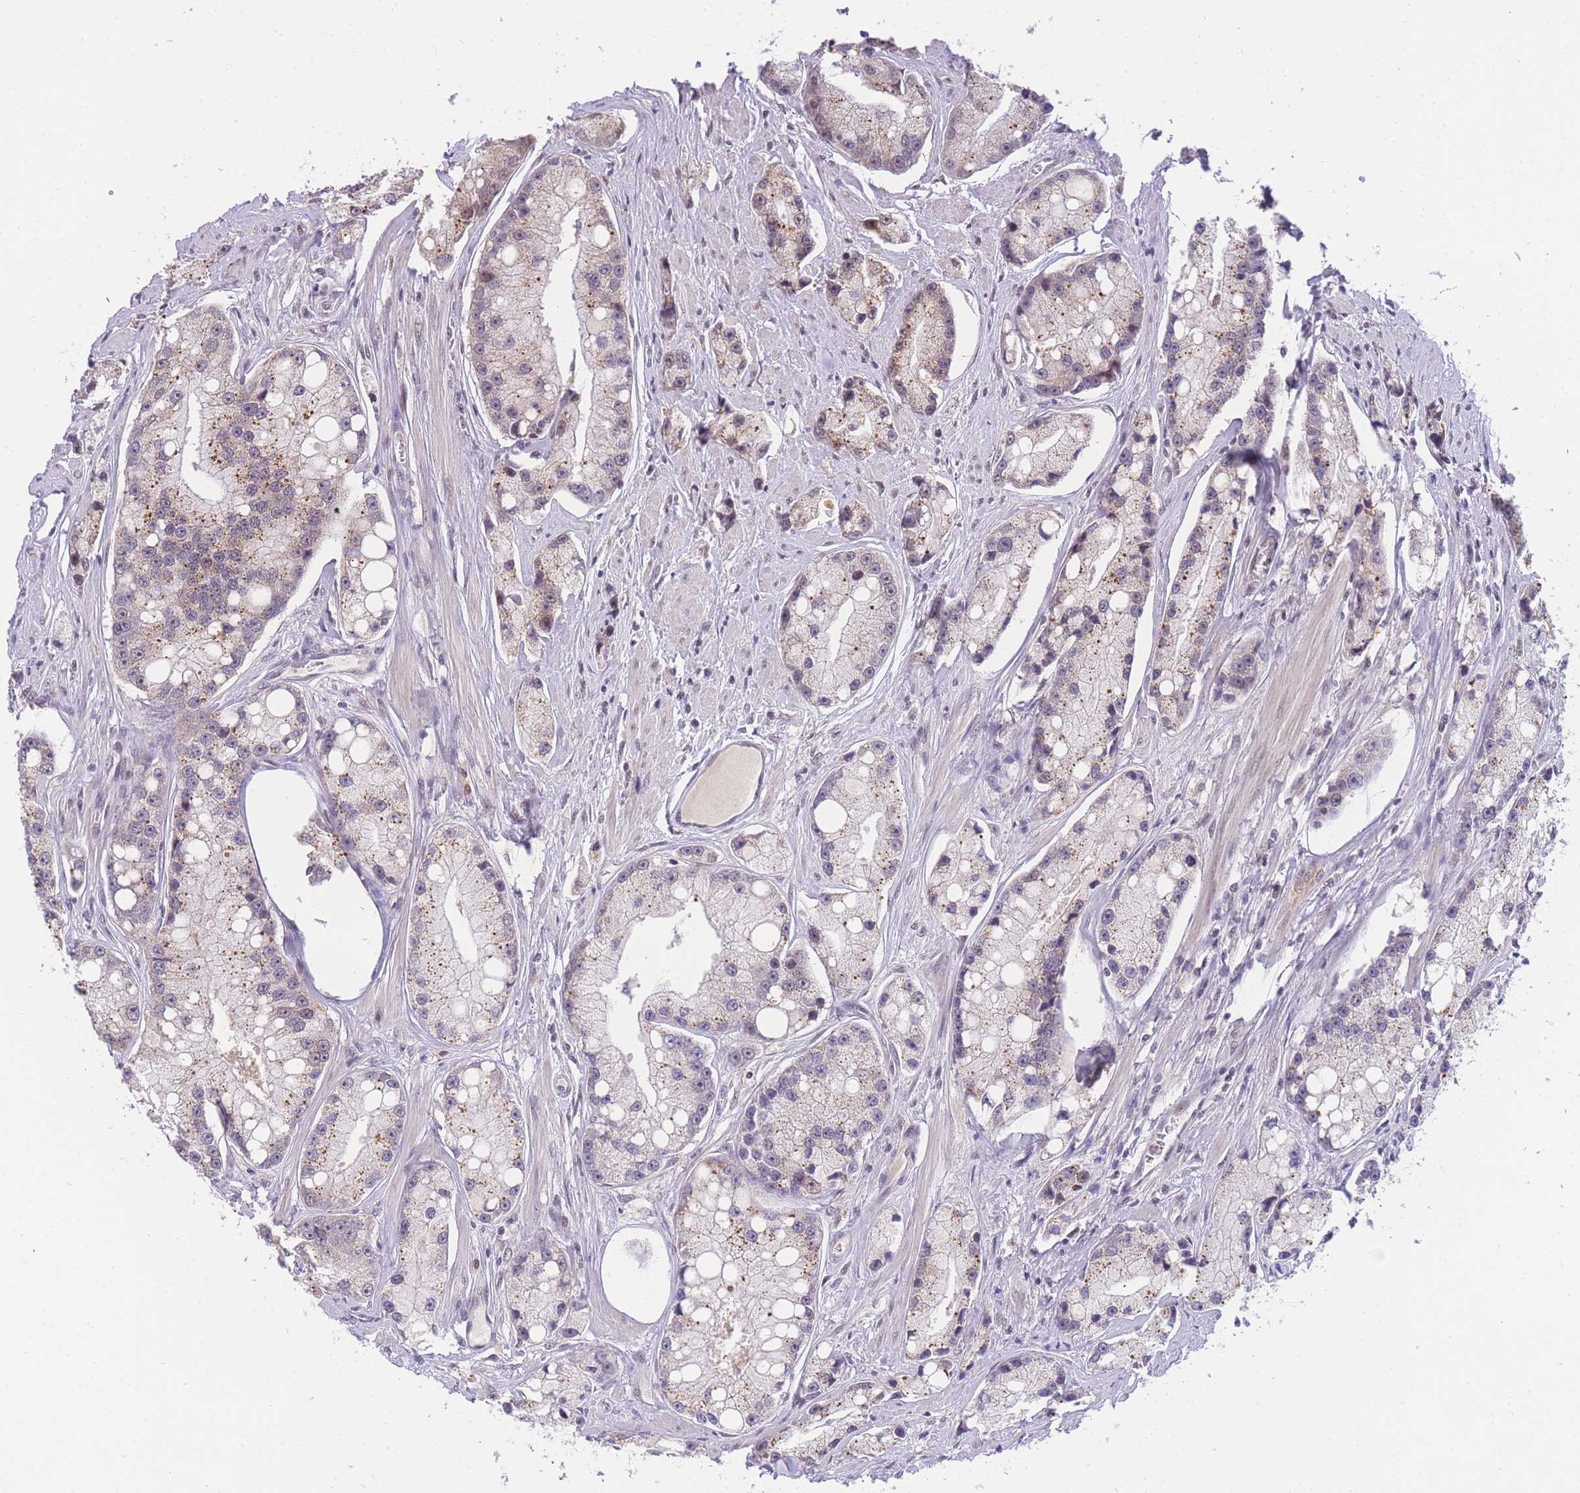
{"staining": {"intensity": "moderate", "quantity": "<25%", "location": "cytoplasmic/membranous,nuclear"}, "tissue": "prostate cancer", "cell_type": "Tumor cells", "image_type": "cancer", "snomed": [{"axis": "morphology", "description": "Adenocarcinoma, High grade"}, {"axis": "topography", "description": "Prostate"}], "caption": "This is an image of IHC staining of high-grade adenocarcinoma (prostate), which shows moderate positivity in the cytoplasmic/membranous and nuclear of tumor cells.", "gene": "PUS10", "patient": {"sex": "male", "age": 74}}